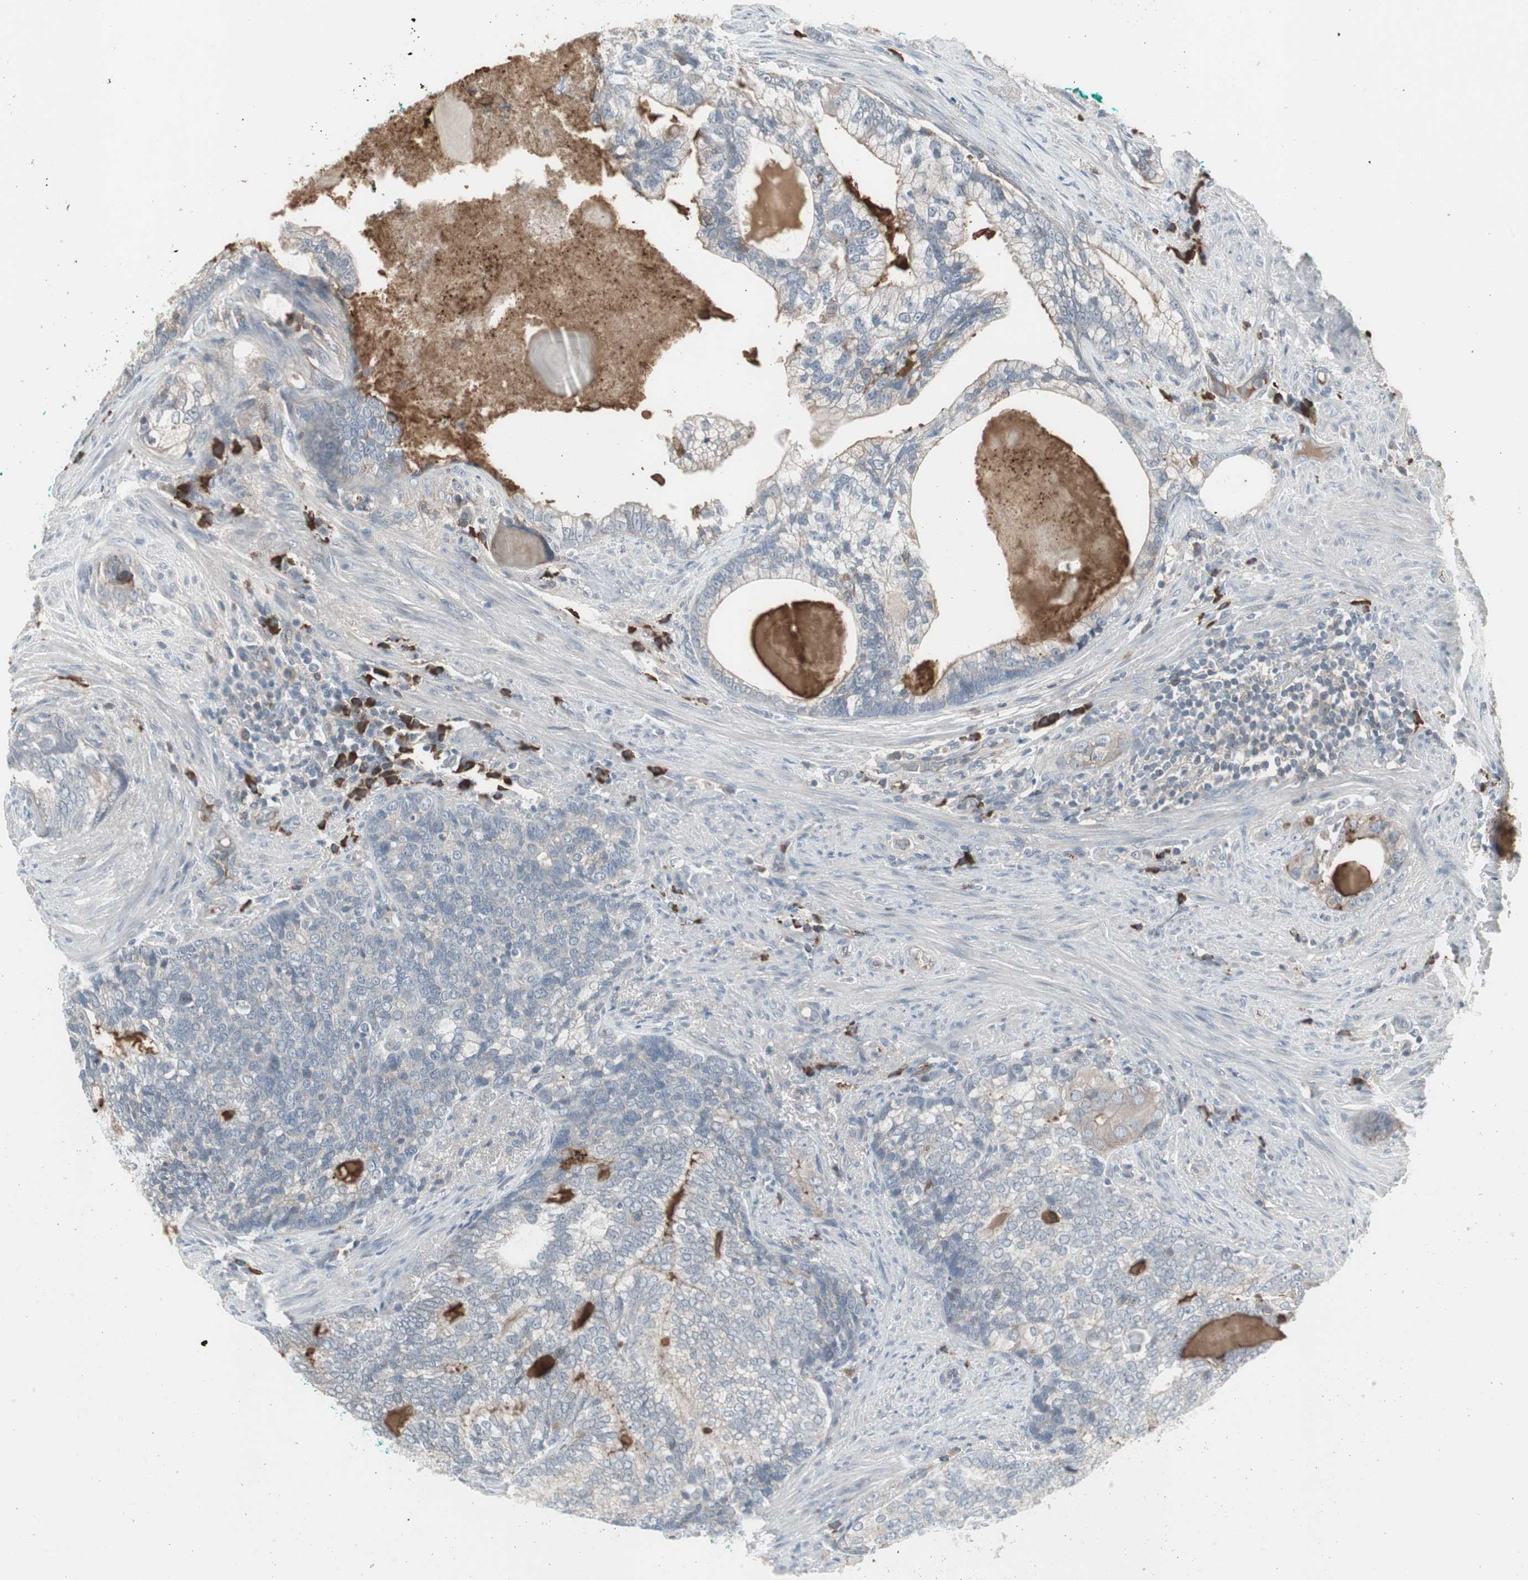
{"staining": {"intensity": "weak", "quantity": "<25%", "location": "cytoplasmic/membranous"}, "tissue": "prostate cancer", "cell_type": "Tumor cells", "image_type": "cancer", "snomed": [{"axis": "morphology", "description": "Adenocarcinoma, High grade"}, {"axis": "topography", "description": "Prostate"}], "caption": "Immunohistochemistry micrograph of neoplastic tissue: human prostate cancer stained with DAB (3,3'-diaminobenzidine) shows no significant protein staining in tumor cells.", "gene": "ZSCAN32", "patient": {"sex": "male", "age": 66}}